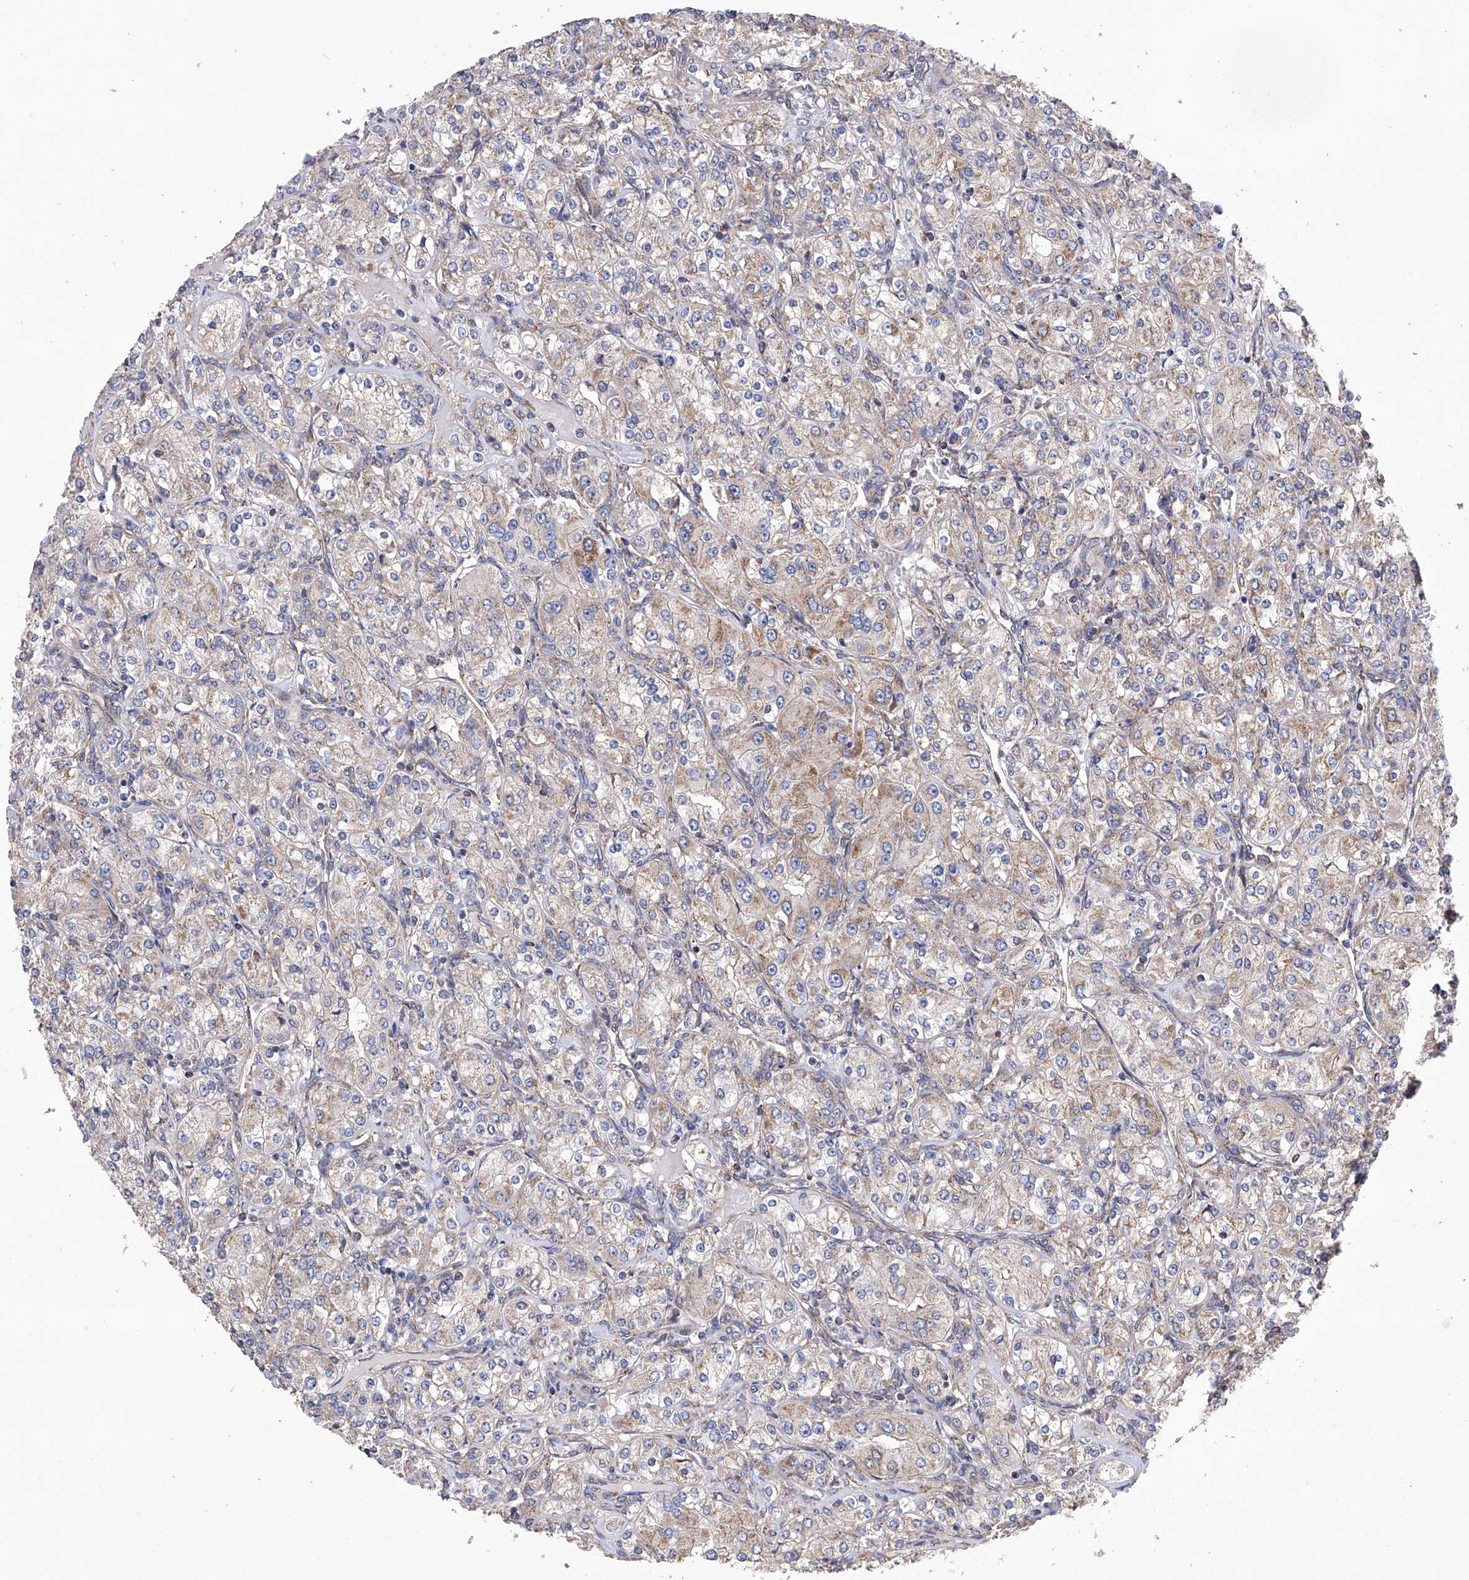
{"staining": {"intensity": "weak", "quantity": "25%-75%", "location": "cytoplasmic/membranous"}, "tissue": "renal cancer", "cell_type": "Tumor cells", "image_type": "cancer", "snomed": [{"axis": "morphology", "description": "Adenocarcinoma, NOS"}, {"axis": "topography", "description": "Kidney"}], "caption": "Immunohistochemical staining of renal cancer (adenocarcinoma) reveals low levels of weak cytoplasmic/membranous staining in approximately 25%-75% of tumor cells.", "gene": "EFCAB2", "patient": {"sex": "male", "age": 77}}